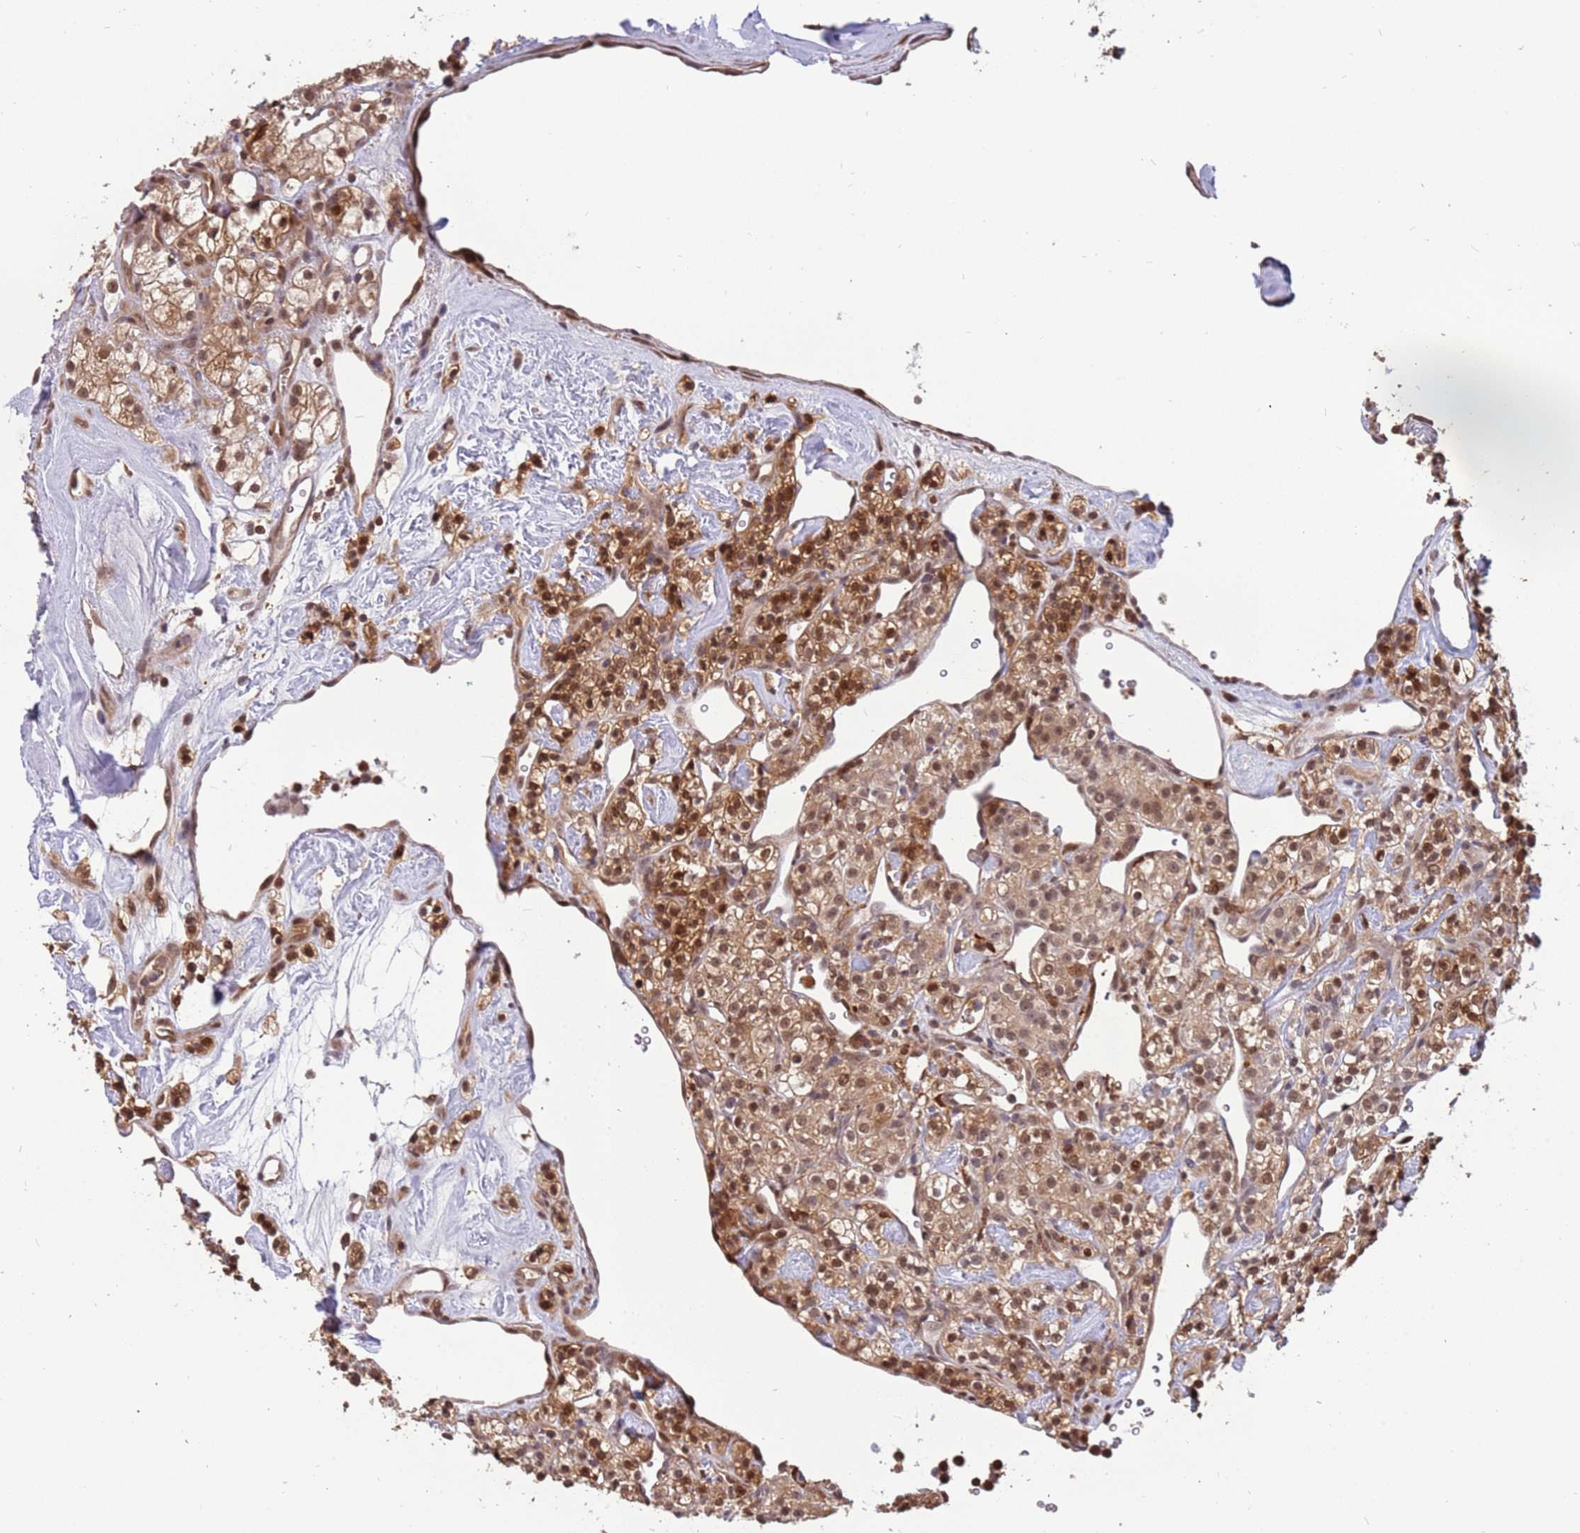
{"staining": {"intensity": "moderate", "quantity": ">75%", "location": "cytoplasmic/membranous,nuclear"}, "tissue": "renal cancer", "cell_type": "Tumor cells", "image_type": "cancer", "snomed": [{"axis": "morphology", "description": "Adenocarcinoma, NOS"}, {"axis": "topography", "description": "Kidney"}], "caption": "The photomicrograph exhibits immunohistochemical staining of adenocarcinoma (renal). There is moderate cytoplasmic/membranous and nuclear positivity is identified in approximately >75% of tumor cells. The staining was performed using DAB (3,3'-diaminobenzidine) to visualize the protein expression in brown, while the nuclei were stained in blue with hematoxylin (Magnification: 20x).", "gene": "GBP2", "patient": {"sex": "male", "age": 77}}